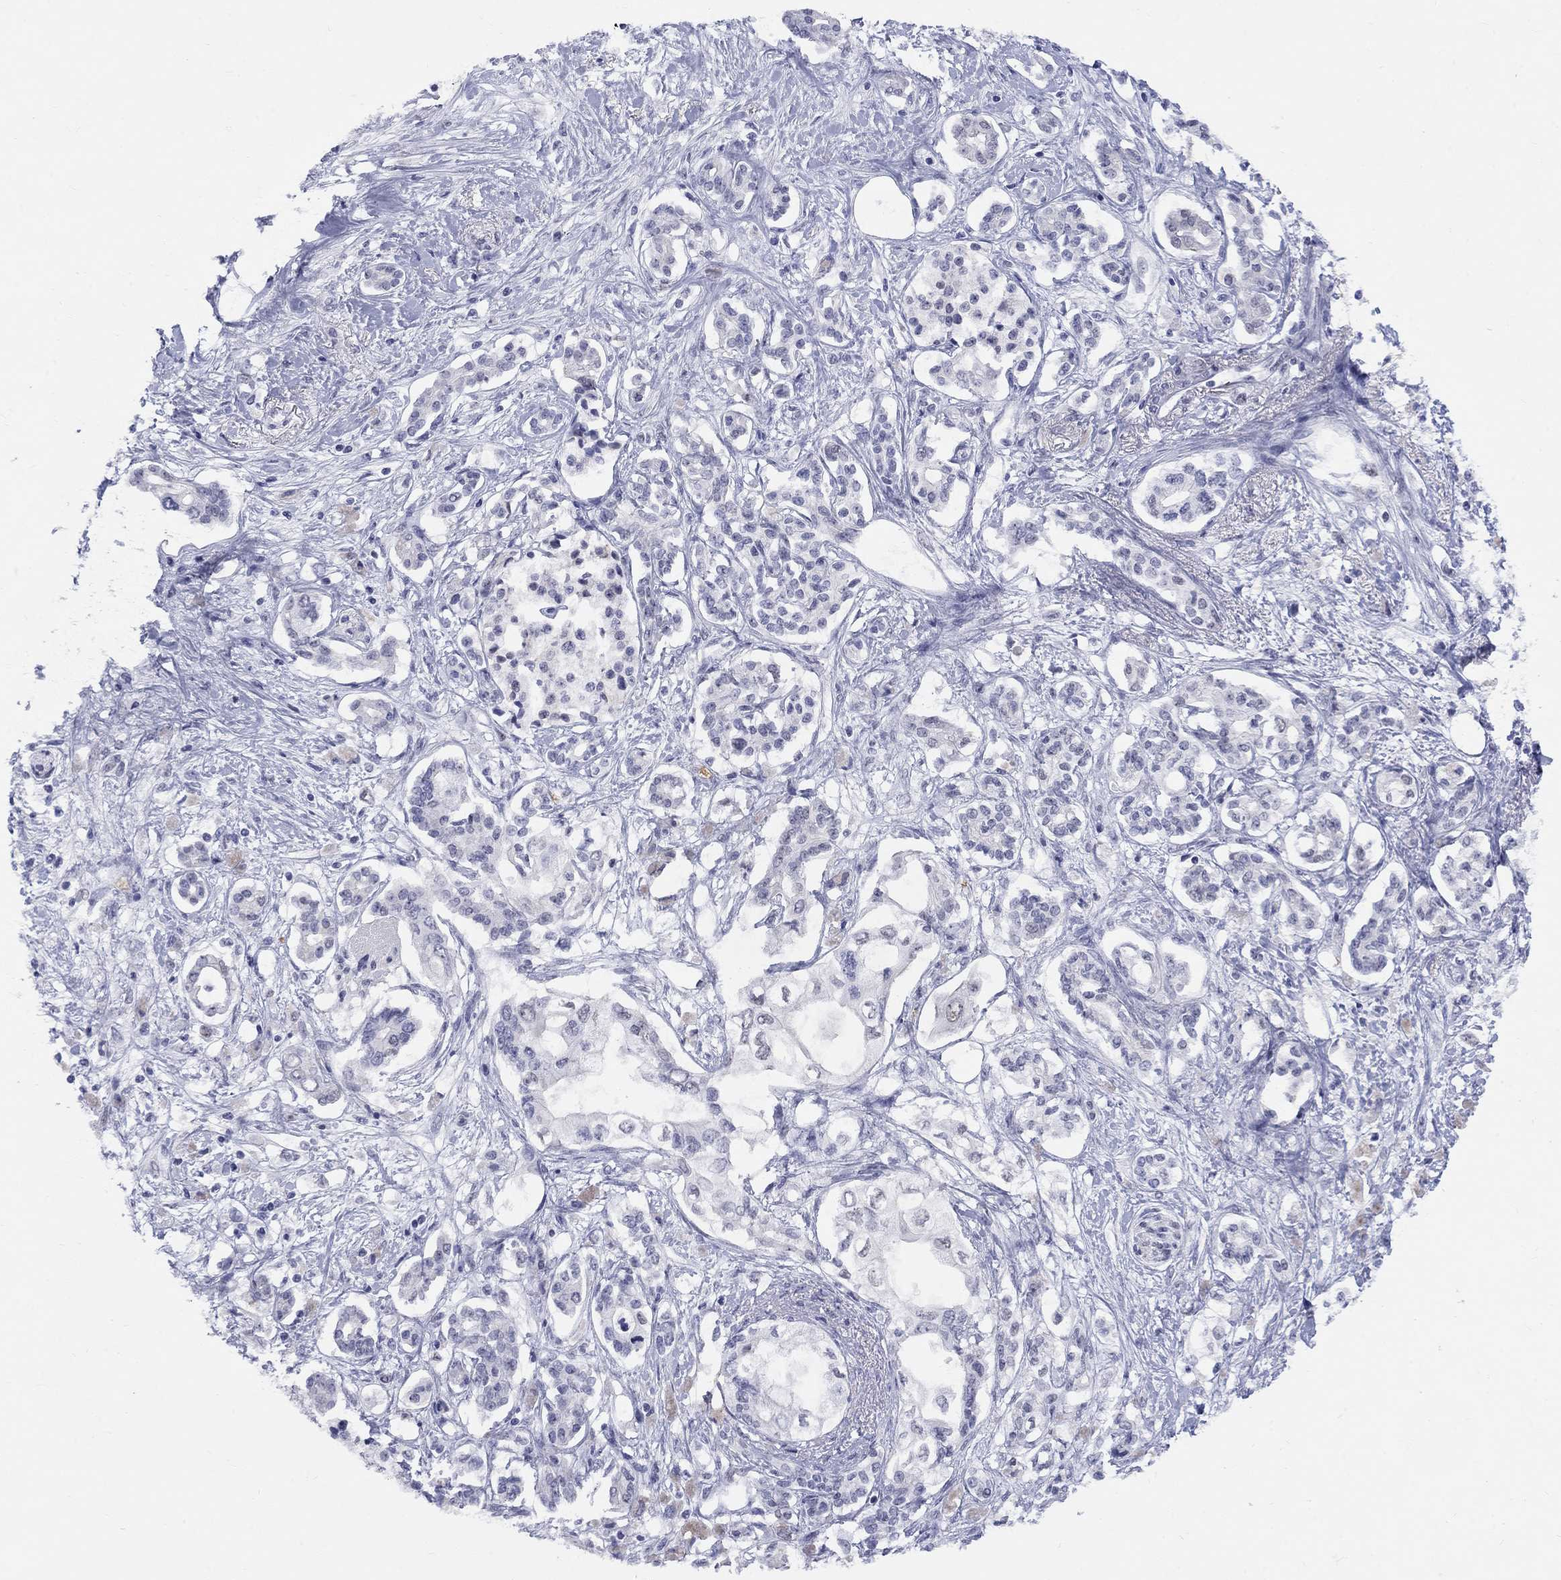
{"staining": {"intensity": "negative", "quantity": "none", "location": "none"}, "tissue": "pancreatic cancer", "cell_type": "Tumor cells", "image_type": "cancer", "snomed": [{"axis": "morphology", "description": "Adenocarcinoma, NOS"}, {"axis": "topography", "description": "Pancreas"}], "caption": "This image is of pancreatic cancer stained with immunohistochemistry to label a protein in brown with the nuclei are counter-stained blue. There is no staining in tumor cells.", "gene": "DMTN", "patient": {"sex": "female", "age": 63}}